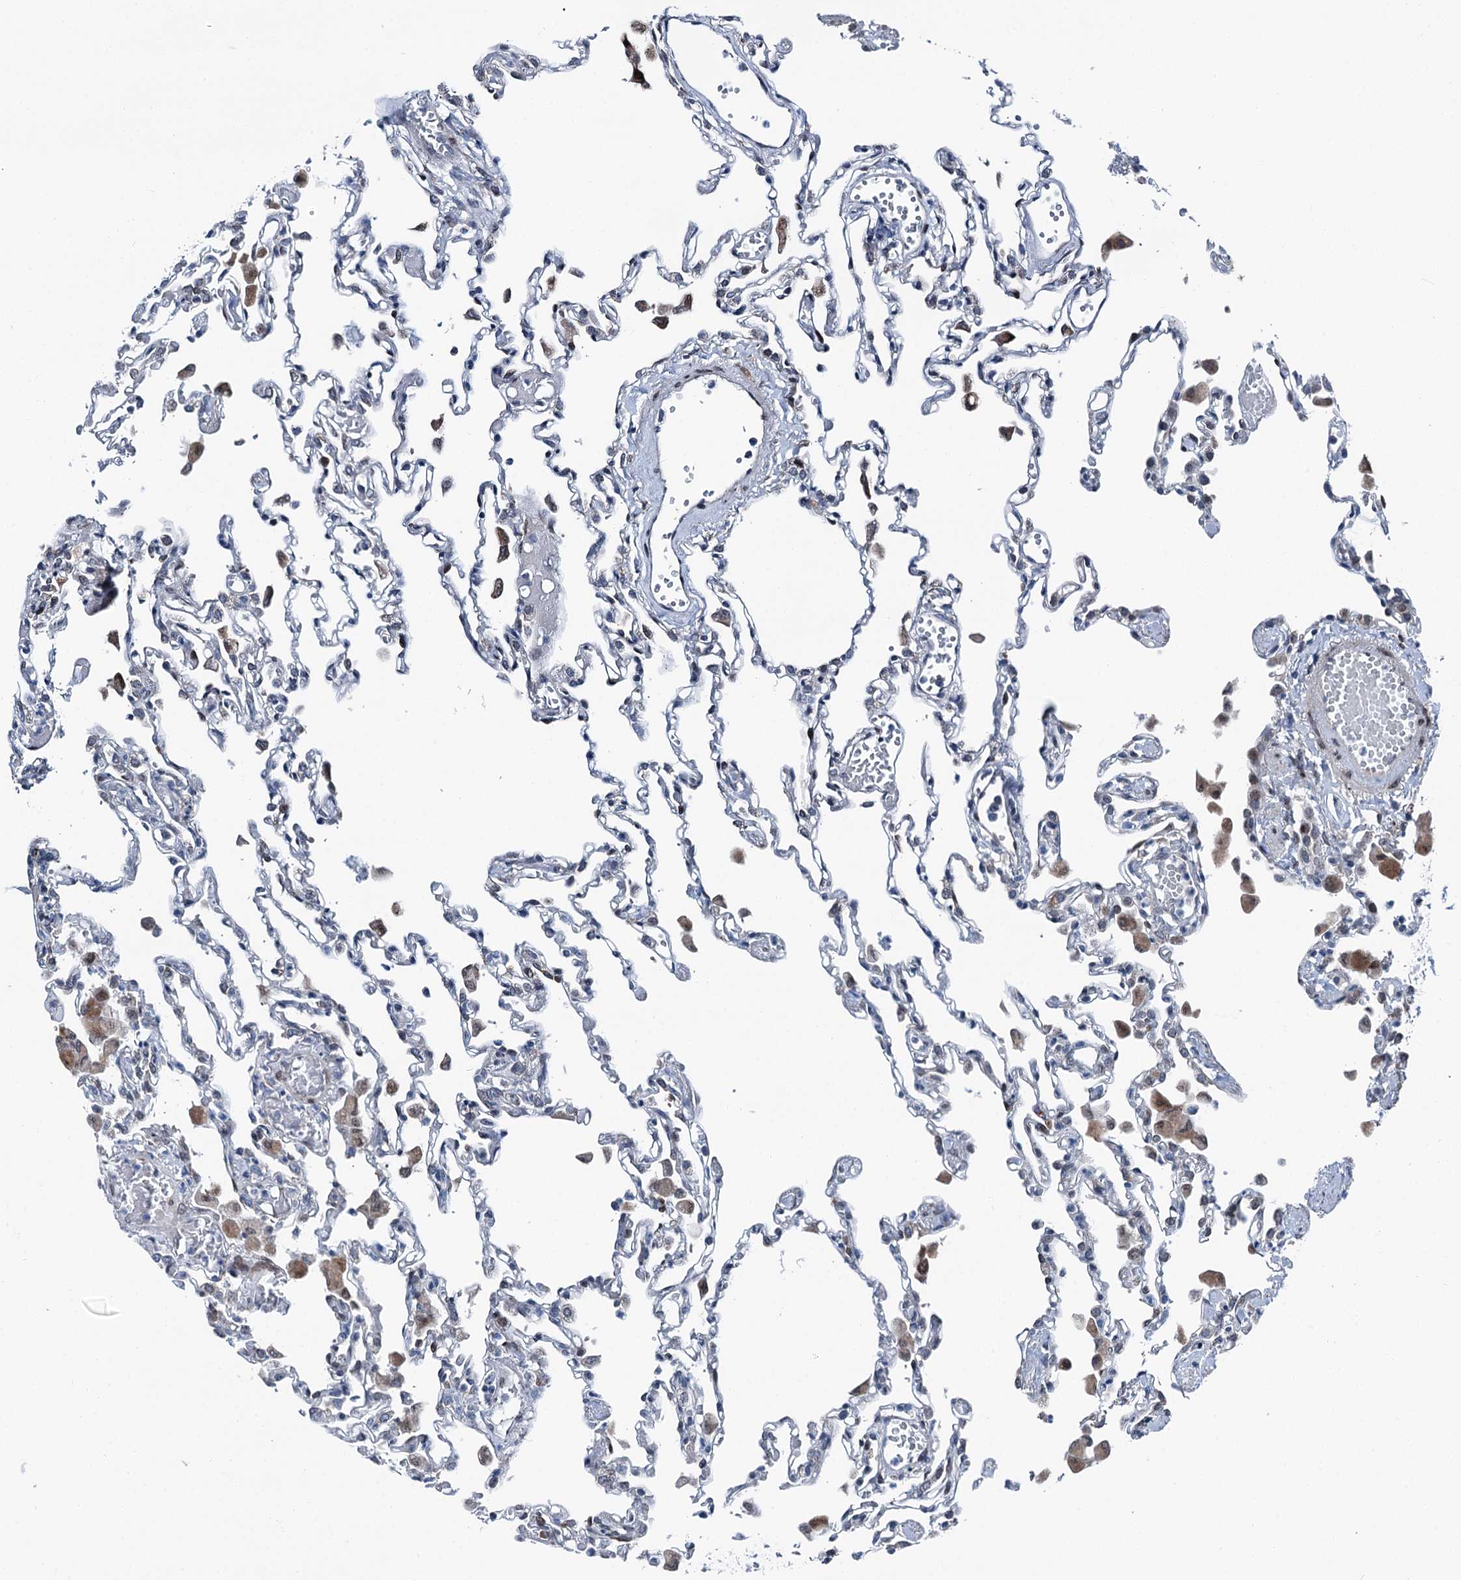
{"staining": {"intensity": "moderate", "quantity": "<25%", "location": "cytoplasmic/membranous"}, "tissue": "lung", "cell_type": "Alveolar cells", "image_type": "normal", "snomed": [{"axis": "morphology", "description": "Normal tissue, NOS"}, {"axis": "topography", "description": "Bronchus"}, {"axis": "topography", "description": "Lung"}], "caption": "Lung stained with immunohistochemistry (IHC) exhibits moderate cytoplasmic/membranous staining in about <25% of alveolar cells. Immunohistochemistry stains the protein in brown and the nuclei are stained blue.", "gene": "MRPL14", "patient": {"sex": "female", "age": 49}}